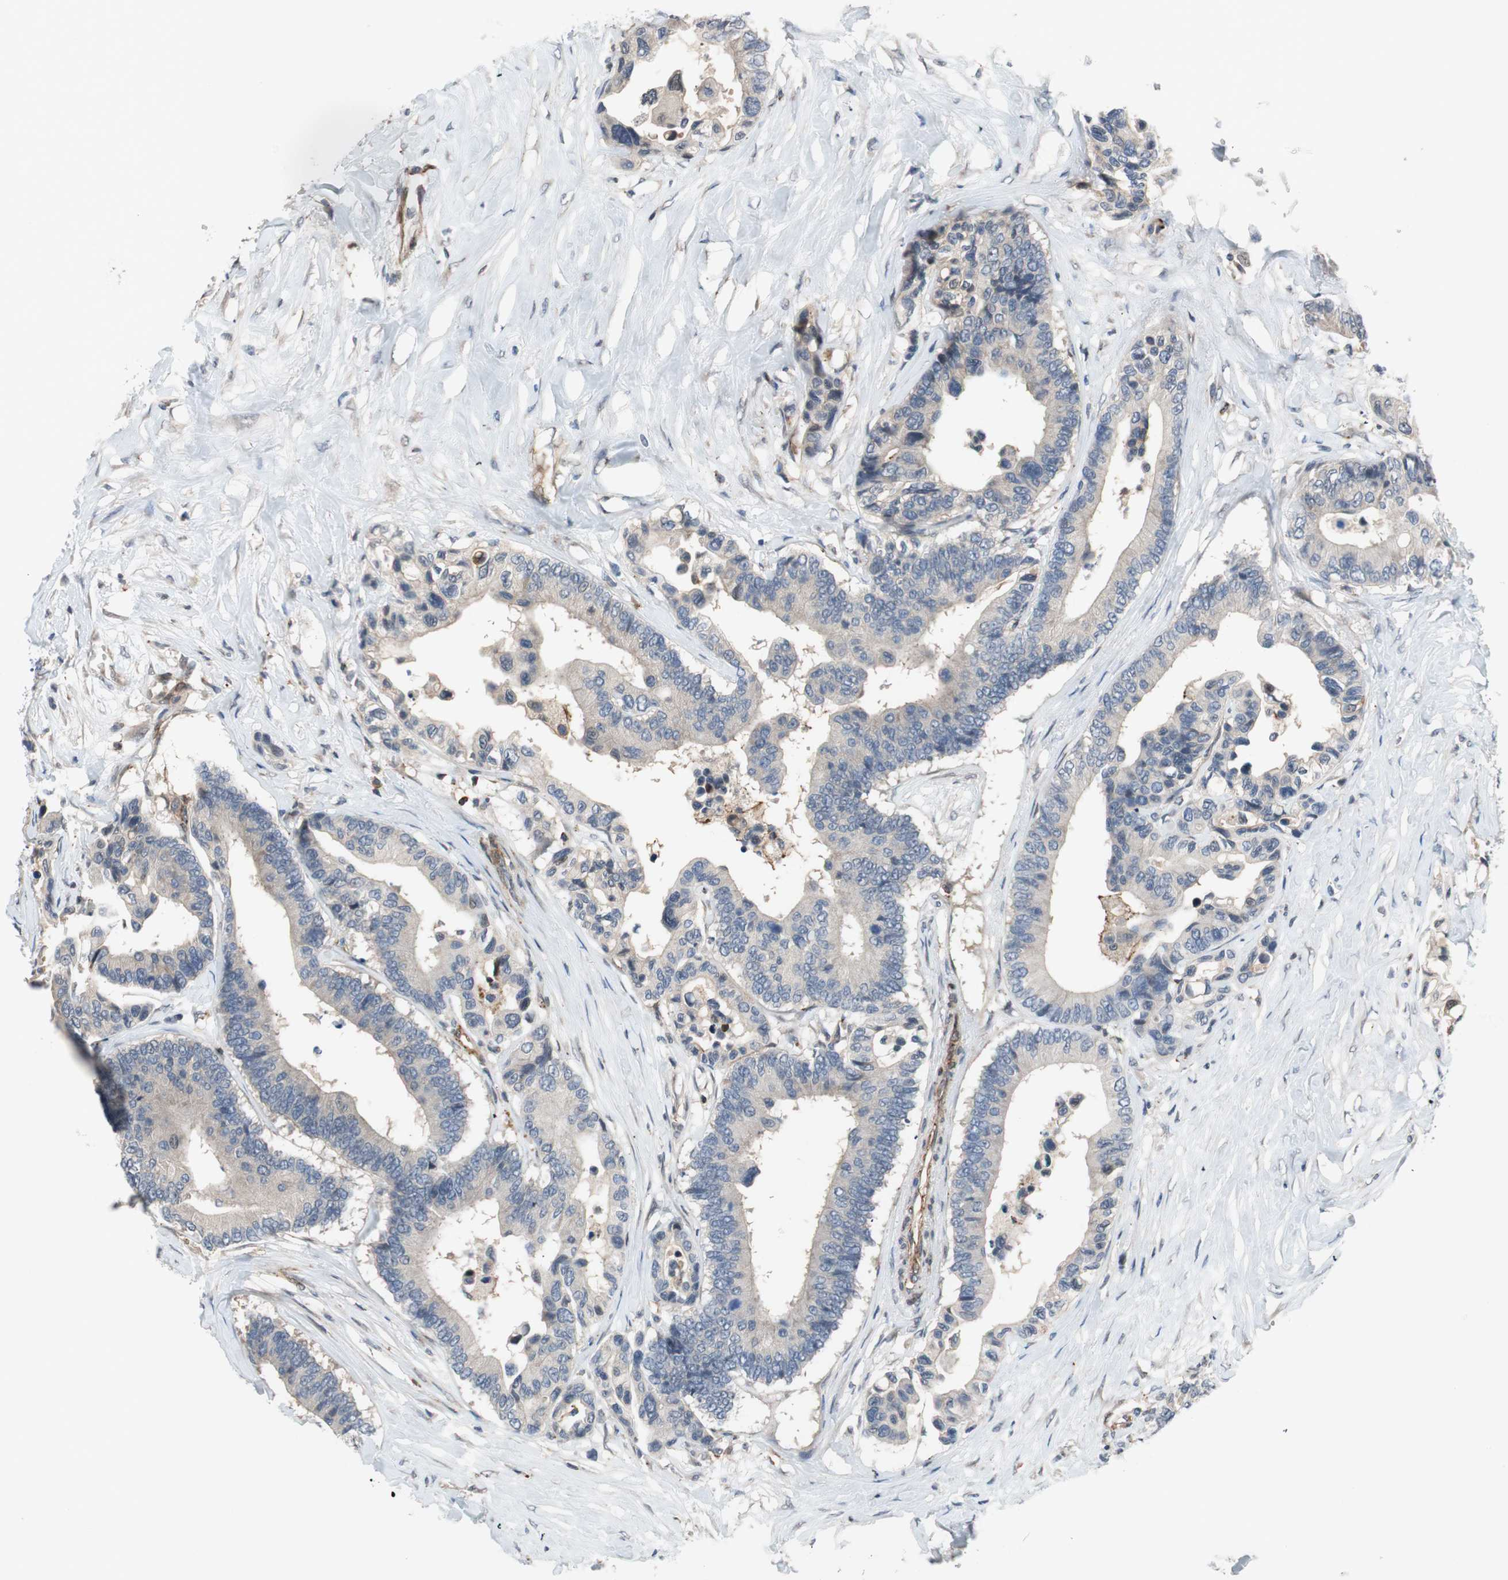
{"staining": {"intensity": "negative", "quantity": "none", "location": "none"}, "tissue": "colorectal cancer", "cell_type": "Tumor cells", "image_type": "cancer", "snomed": [{"axis": "morphology", "description": "Normal tissue, NOS"}, {"axis": "morphology", "description": "Adenocarcinoma, NOS"}, {"axis": "topography", "description": "Colon"}], "caption": "Tumor cells show no significant staining in colorectal cancer.", "gene": "GRHL1", "patient": {"sex": "male", "age": 82}}